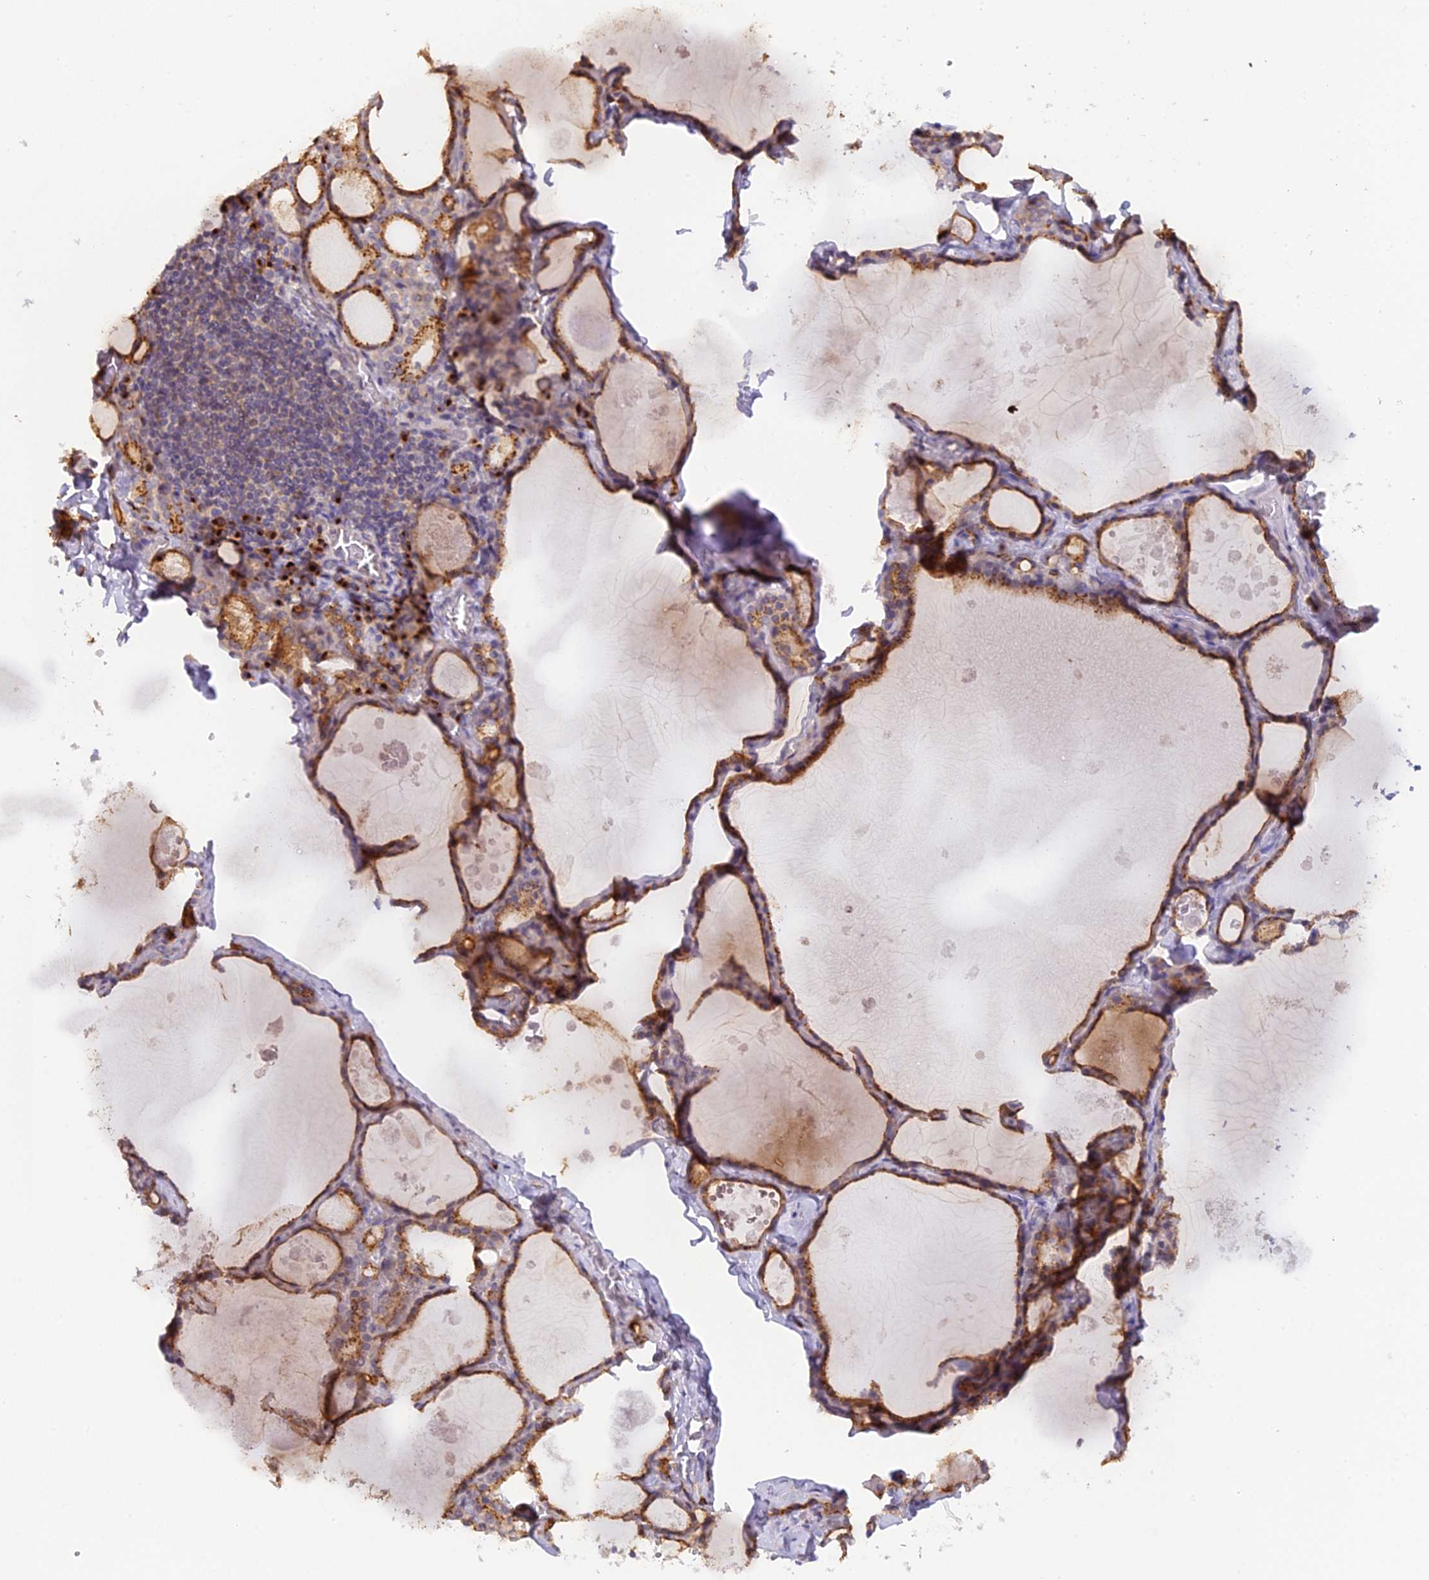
{"staining": {"intensity": "moderate", "quantity": ">75%", "location": "cytoplasmic/membranous"}, "tissue": "thyroid gland", "cell_type": "Glandular cells", "image_type": "normal", "snomed": [{"axis": "morphology", "description": "Normal tissue, NOS"}, {"axis": "topography", "description": "Thyroid gland"}], "caption": "Brown immunohistochemical staining in normal thyroid gland shows moderate cytoplasmic/membranous positivity in approximately >75% of glandular cells.", "gene": "SNX17", "patient": {"sex": "male", "age": 56}}